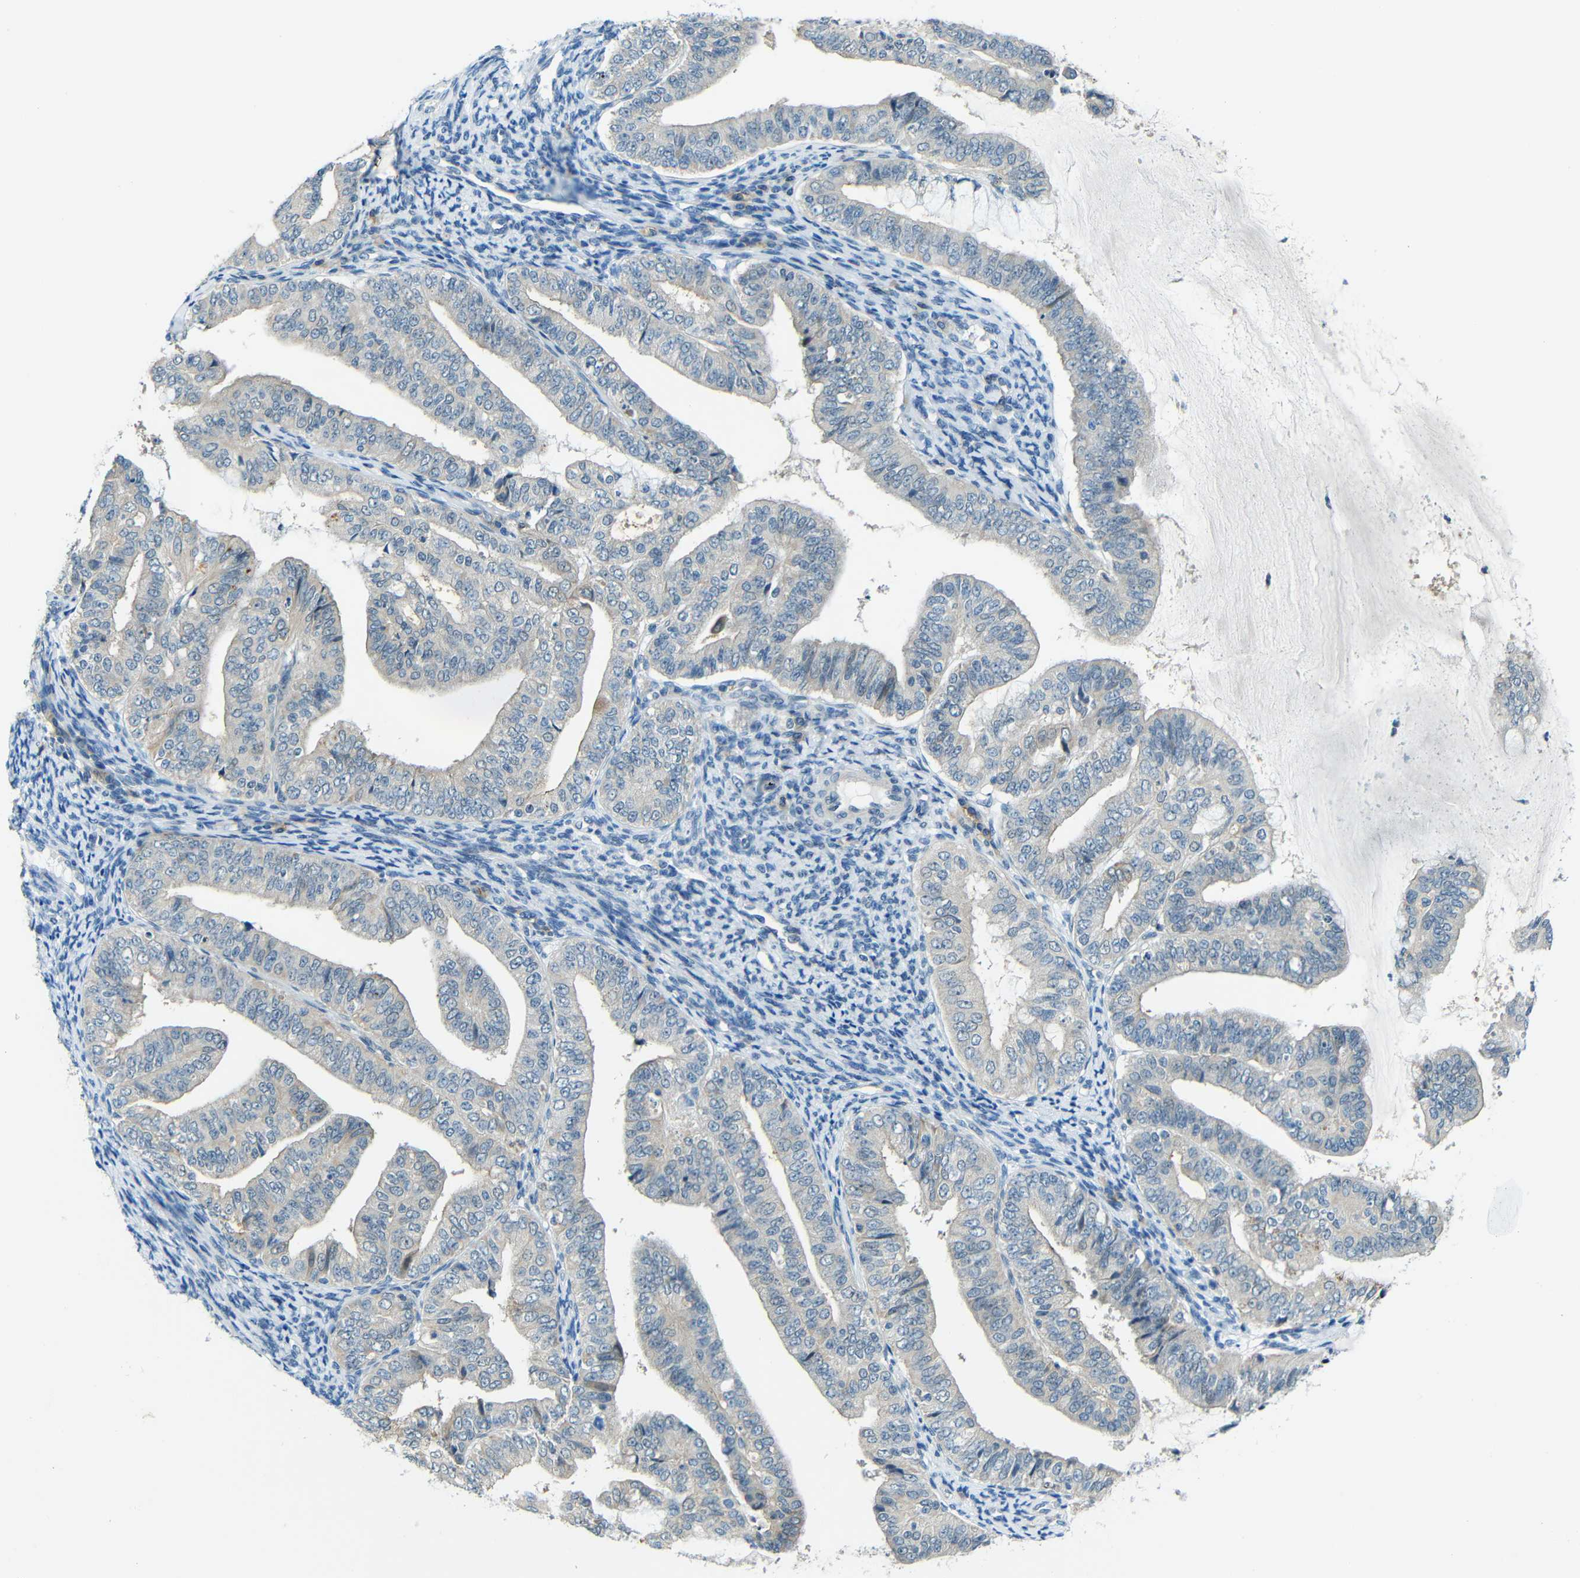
{"staining": {"intensity": "negative", "quantity": "none", "location": "none"}, "tissue": "endometrial cancer", "cell_type": "Tumor cells", "image_type": "cancer", "snomed": [{"axis": "morphology", "description": "Adenocarcinoma, NOS"}, {"axis": "topography", "description": "Endometrium"}], "caption": "This is a photomicrograph of immunohistochemistry (IHC) staining of adenocarcinoma (endometrial), which shows no staining in tumor cells.", "gene": "ANKRD22", "patient": {"sex": "female", "age": 63}}